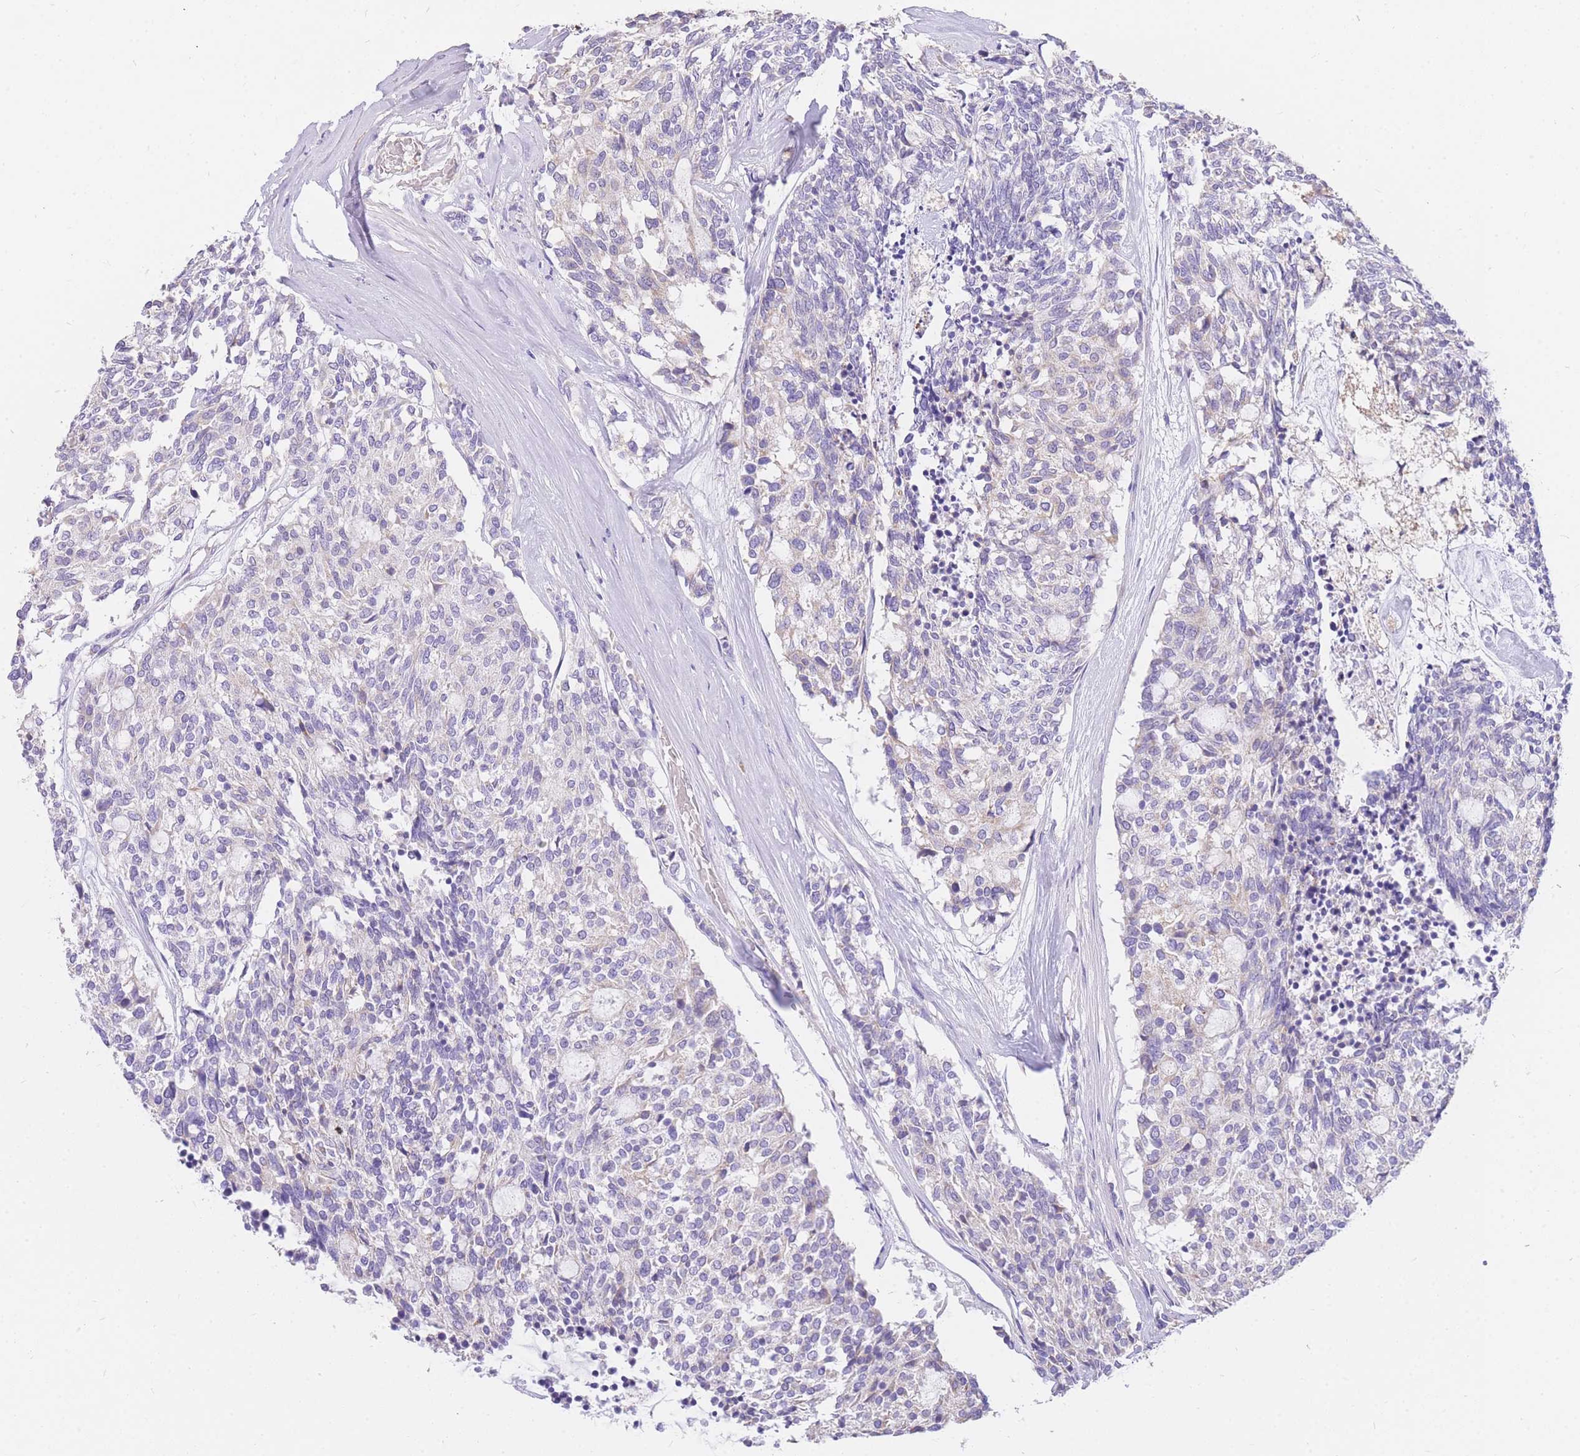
{"staining": {"intensity": "negative", "quantity": "none", "location": "none"}, "tissue": "carcinoid", "cell_type": "Tumor cells", "image_type": "cancer", "snomed": [{"axis": "morphology", "description": "Carcinoid, malignant, NOS"}, {"axis": "topography", "description": "Pancreas"}], "caption": "This is a photomicrograph of immunohistochemistry (IHC) staining of carcinoid, which shows no positivity in tumor cells.", "gene": "C2orf88", "patient": {"sex": "female", "age": 54}}